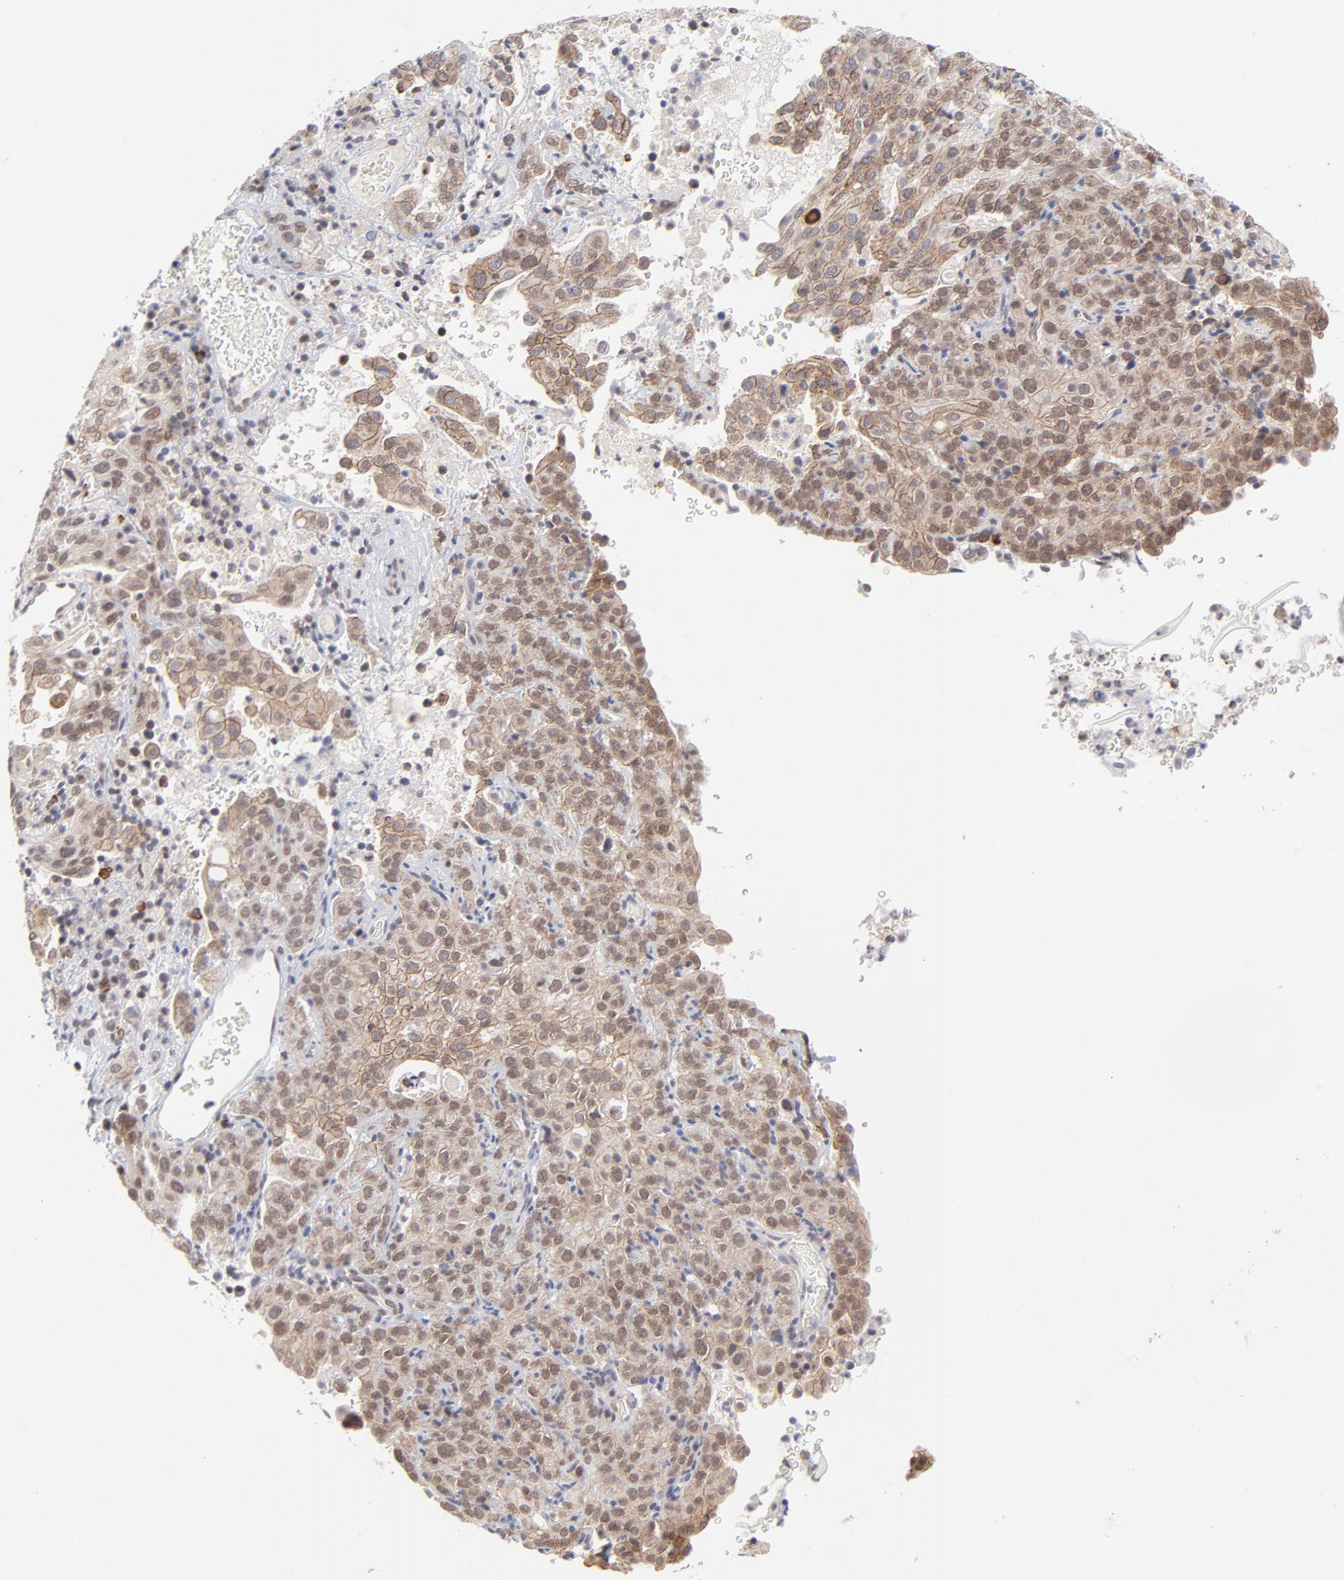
{"staining": {"intensity": "moderate", "quantity": ">75%", "location": "cytoplasmic/membranous,nuclear"}, "tissue": "cervical cancer", "cell_type": "Tumor cells", "image_type": "cancer", "snomed": [{"axis": "morphology", "description": "Squamous cell carcinoma, NOS"}, {"axis": "topography", "description": "Cervix"}], "caption": "The image reveals immunohistochemical staining of cervical squamous cell carcinoma. There is moderate cytoplasmic/membranous and nuclear staining is appreciated in about >75% of tumor cells.", "gene": "NBN", "patient": {"sex": "female", "age": 41}}